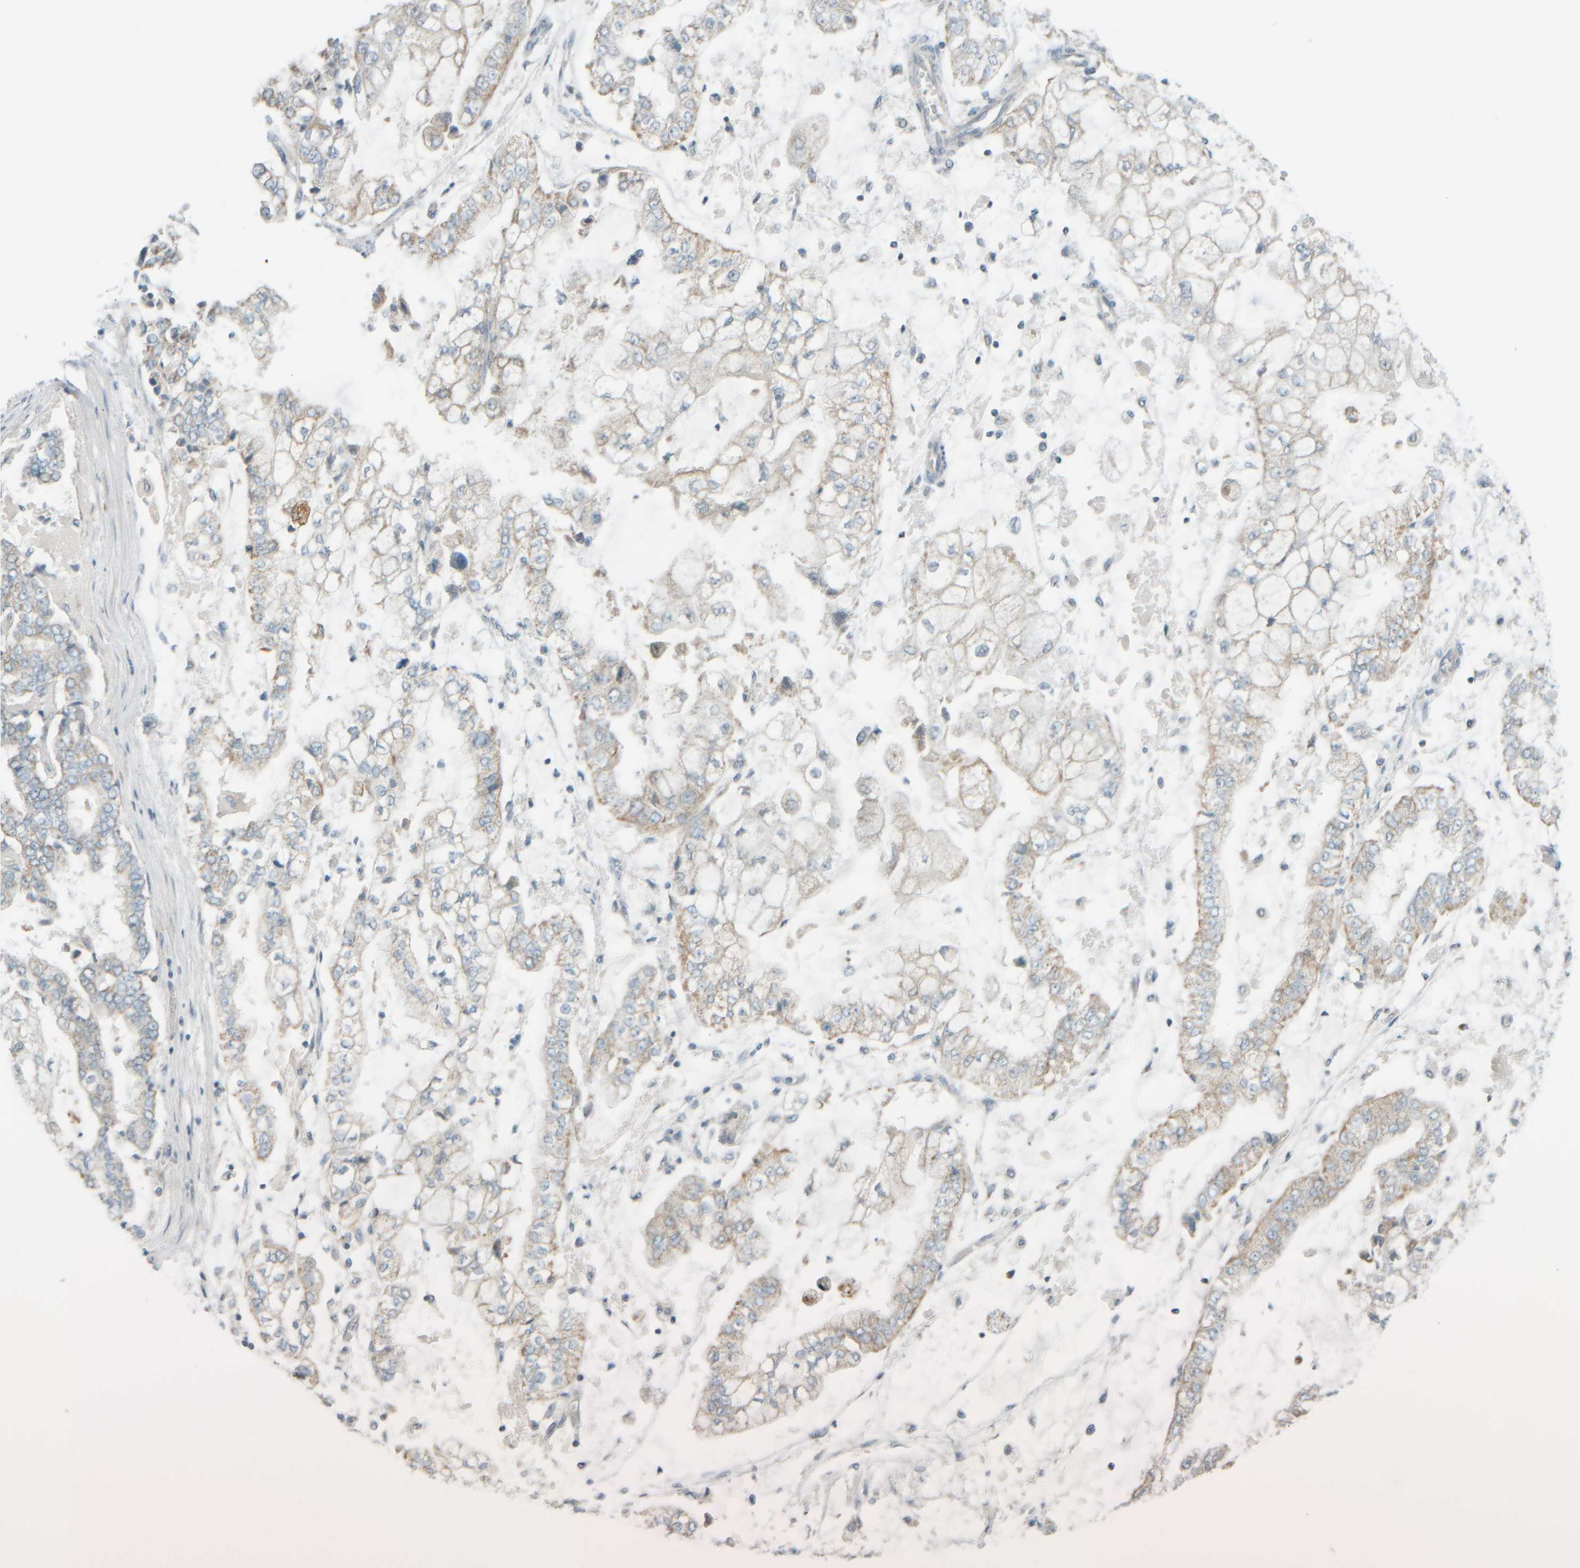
{"staining": {"intensity": "weak", "quantity": "25%-75%", "location": "cytoplasmic/membranous"}, "tissue": "stomach cancer", "cell_type": "Tumor cells", "image_type": "cancer", "snomed": [{"axis": "morphology", "description": "Adenocarcinoma, NOS"}, {"axis": "topography", "description": "Stomach"}], "caption": "Stomach adenocarcinoma stained with IHC exhibits weak cytoplasmic/membranous staining in approximately 25%-75% of tumor cells.", "gene": "PTGES3L-AARSD1", "patient": {"sex": "male", "age": 76}}